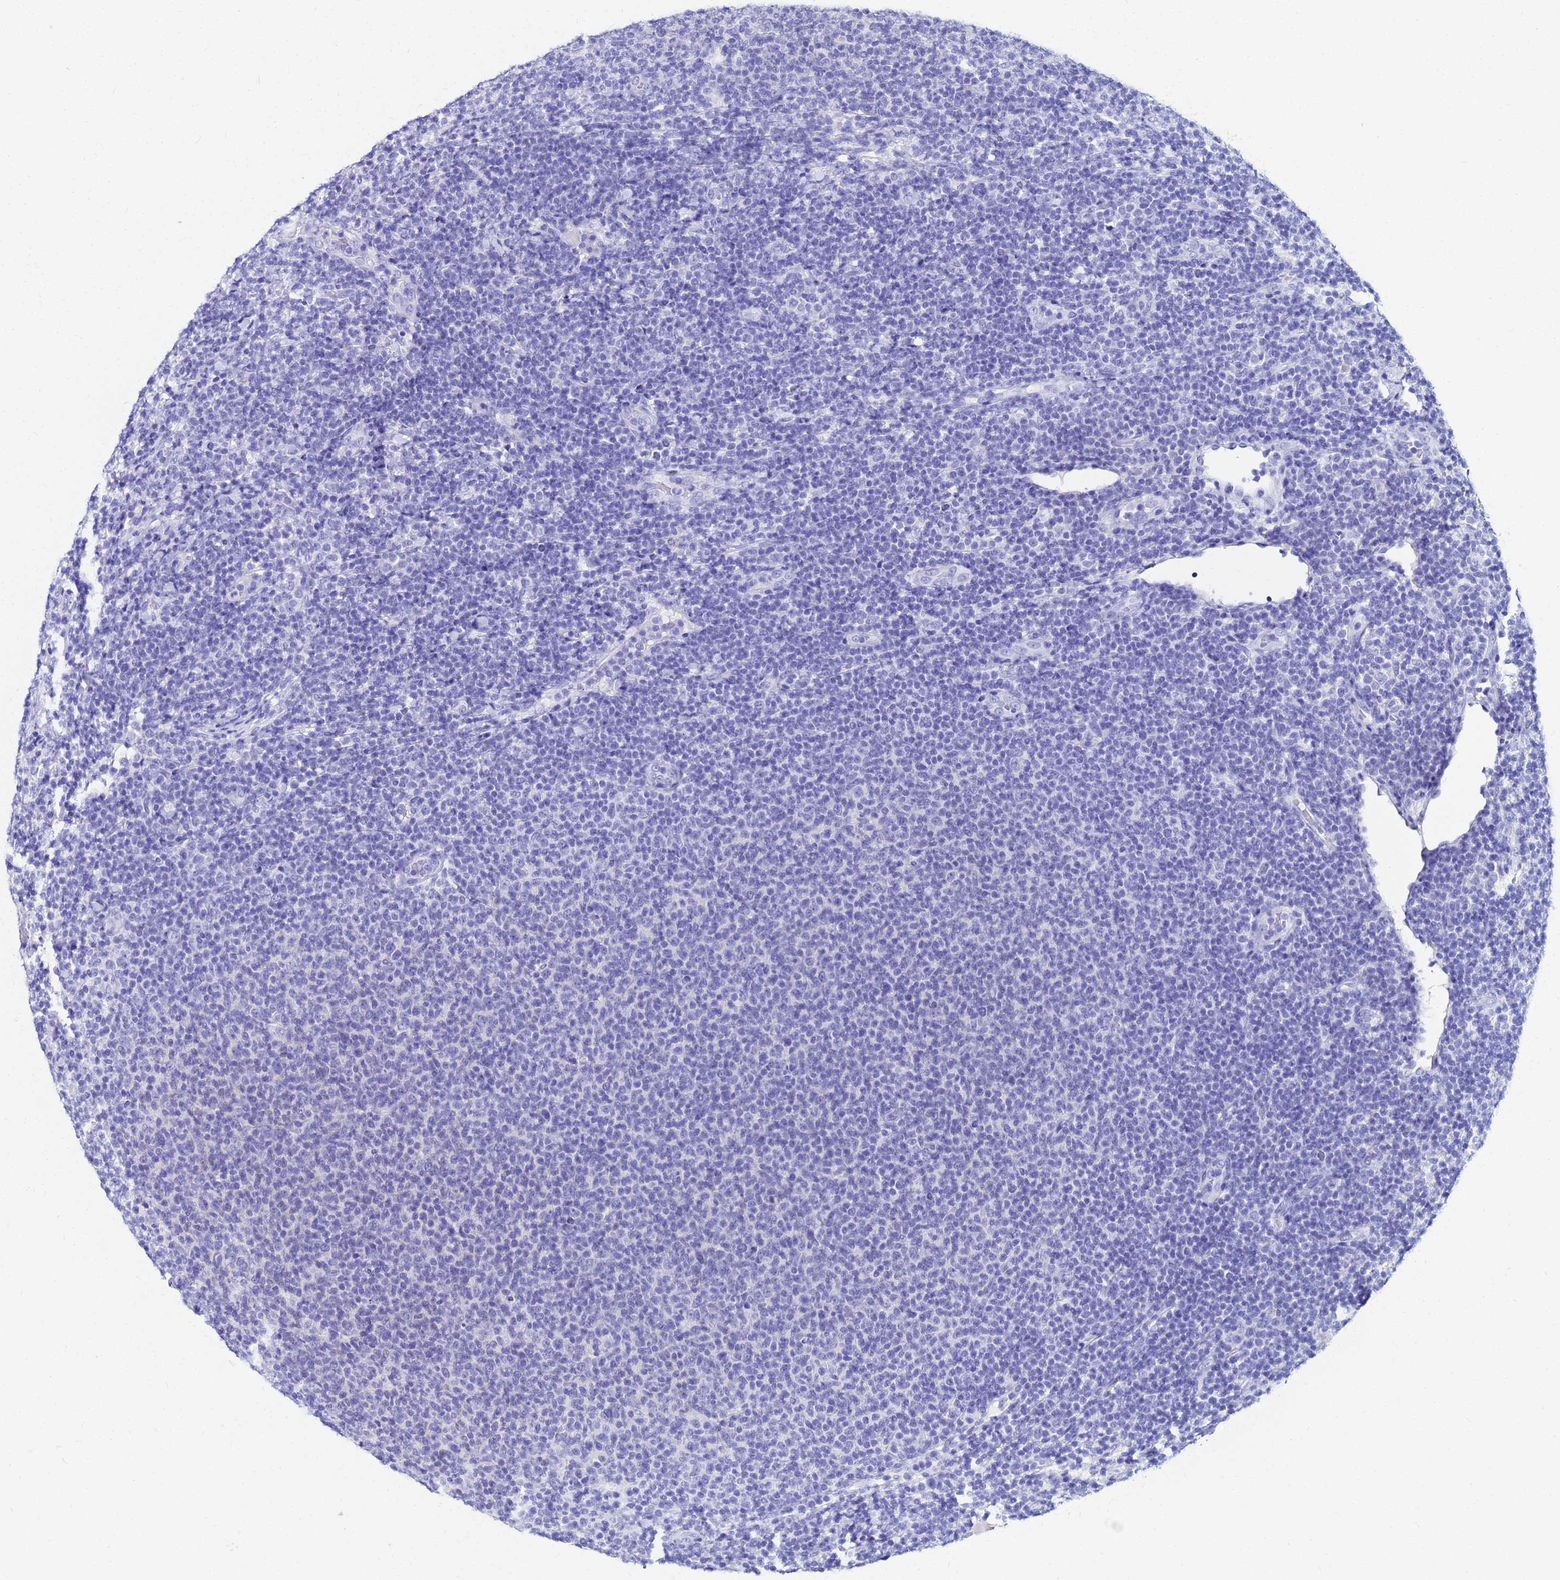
{"staining": {"intensity": "negative", "quantity": "none", "location": "none"}, "tissue": "lymphoma", "cell_type": "Tumor cells", "image_type": "cancer", "snomed": [{"axis": "morphology", "description": "Malignant lymphoma, non-Hodgkin's type, Low grade"}, {"axis": "topography", "description": "Lymph node"}], "caption": "IHC photomicrograph of malignant lymphoma, non-Hodgkin's type (low-grade) stained for a protein (brown), which demonstrates no positivity in tumor cells.", "gene": "PPP1R14C", "patient": {"sex": "male", "age": 66}}